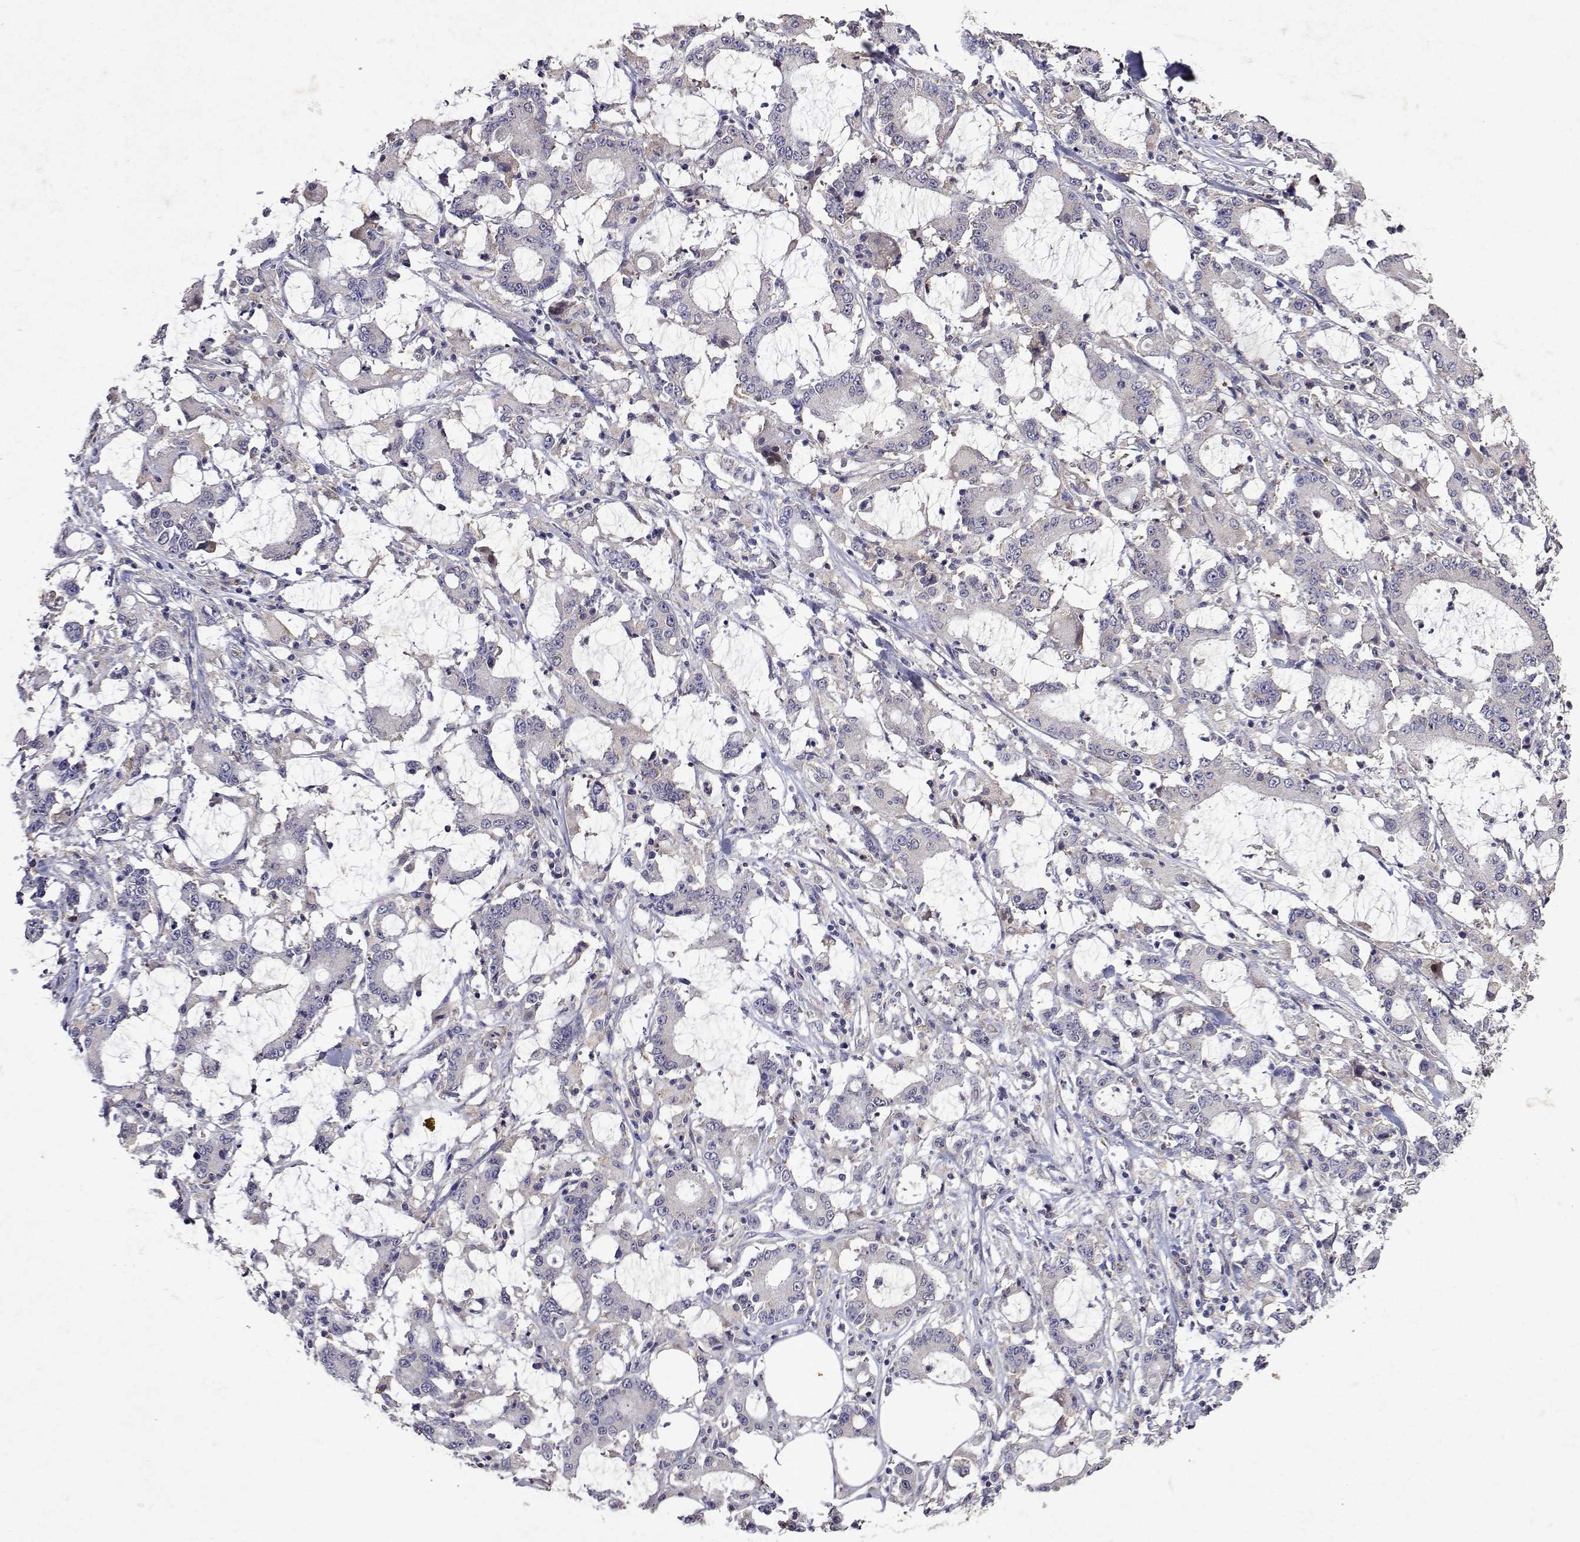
{"staining": {"intensity": "negative", "quantity": "none", "location": "none"}, "tissue": "stomach cancer", "cell_type": "Tumor cells", "image_type": "cancer", "snomed": [{"axis": "morphology", "description": "Adenocarcinoma, NOS"}, {"axis": "topography", "description": "Stomach, upper"}], "caption": "A photomicrograph of stomach adenocarcinoma stained for a protein shows no brown staining in tumor cells.", "gene": "TARBP2", "patient": {"sex": "male", "age": 68}}